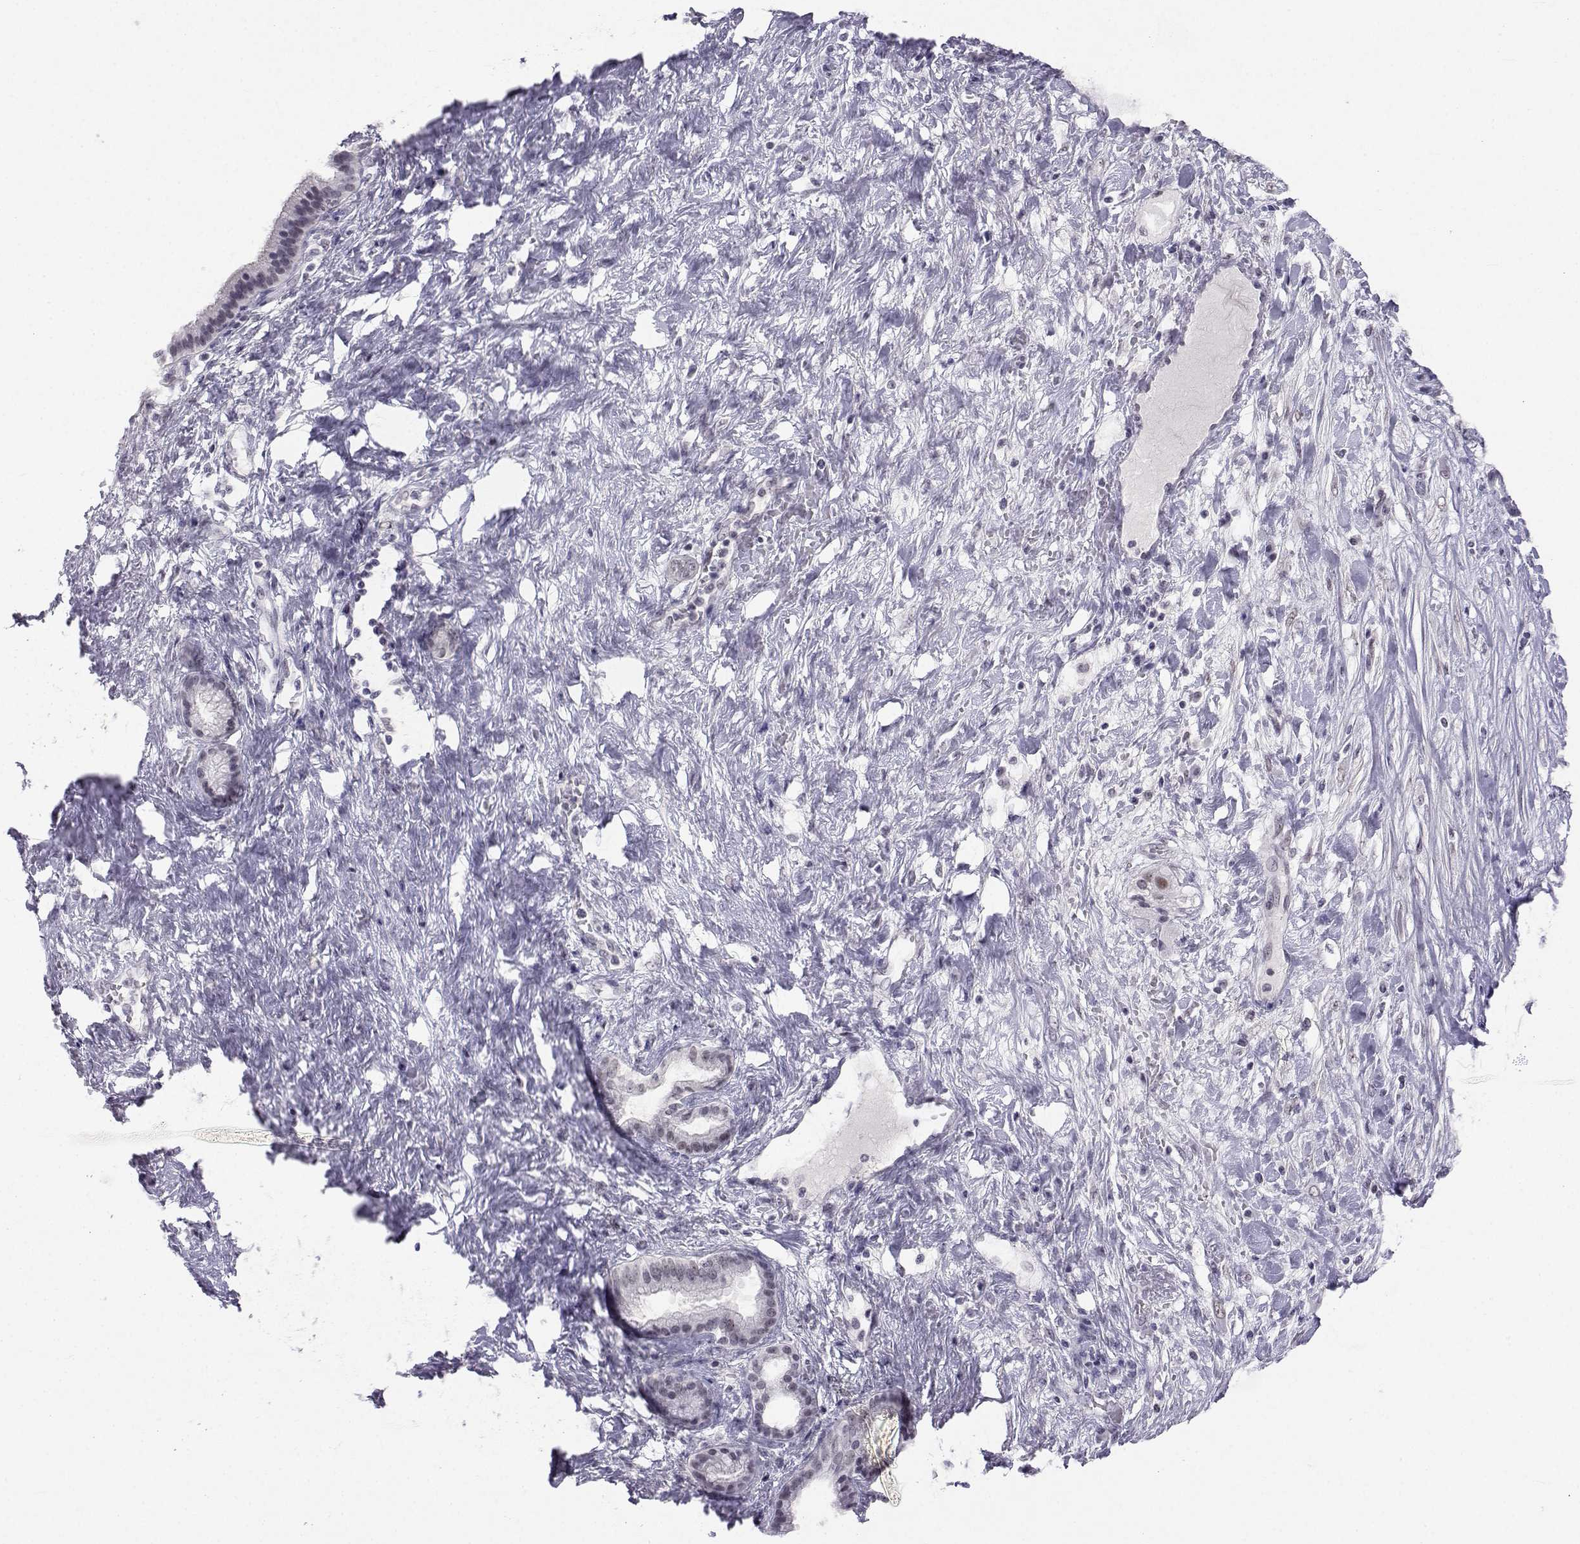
{"staining": {"intensity": "negative", "quantity": "none", "location": "none"}, "tissue": "pancreatic cancer", "cell_type": "Tumor cells", "image_type": "cancer", "snomed": [{"axis": "morphology", "description": "Adenocarcinoma, NOS"}, {"axis": "topography", "description": "Pancreas"}], "caption": "Human pancreatic adenocarcinoma stained for a protein using IHC demonstrates no positivity in tumor cells.", "gene": "MED26", "patient": {"sex": "male", "age": 44}}